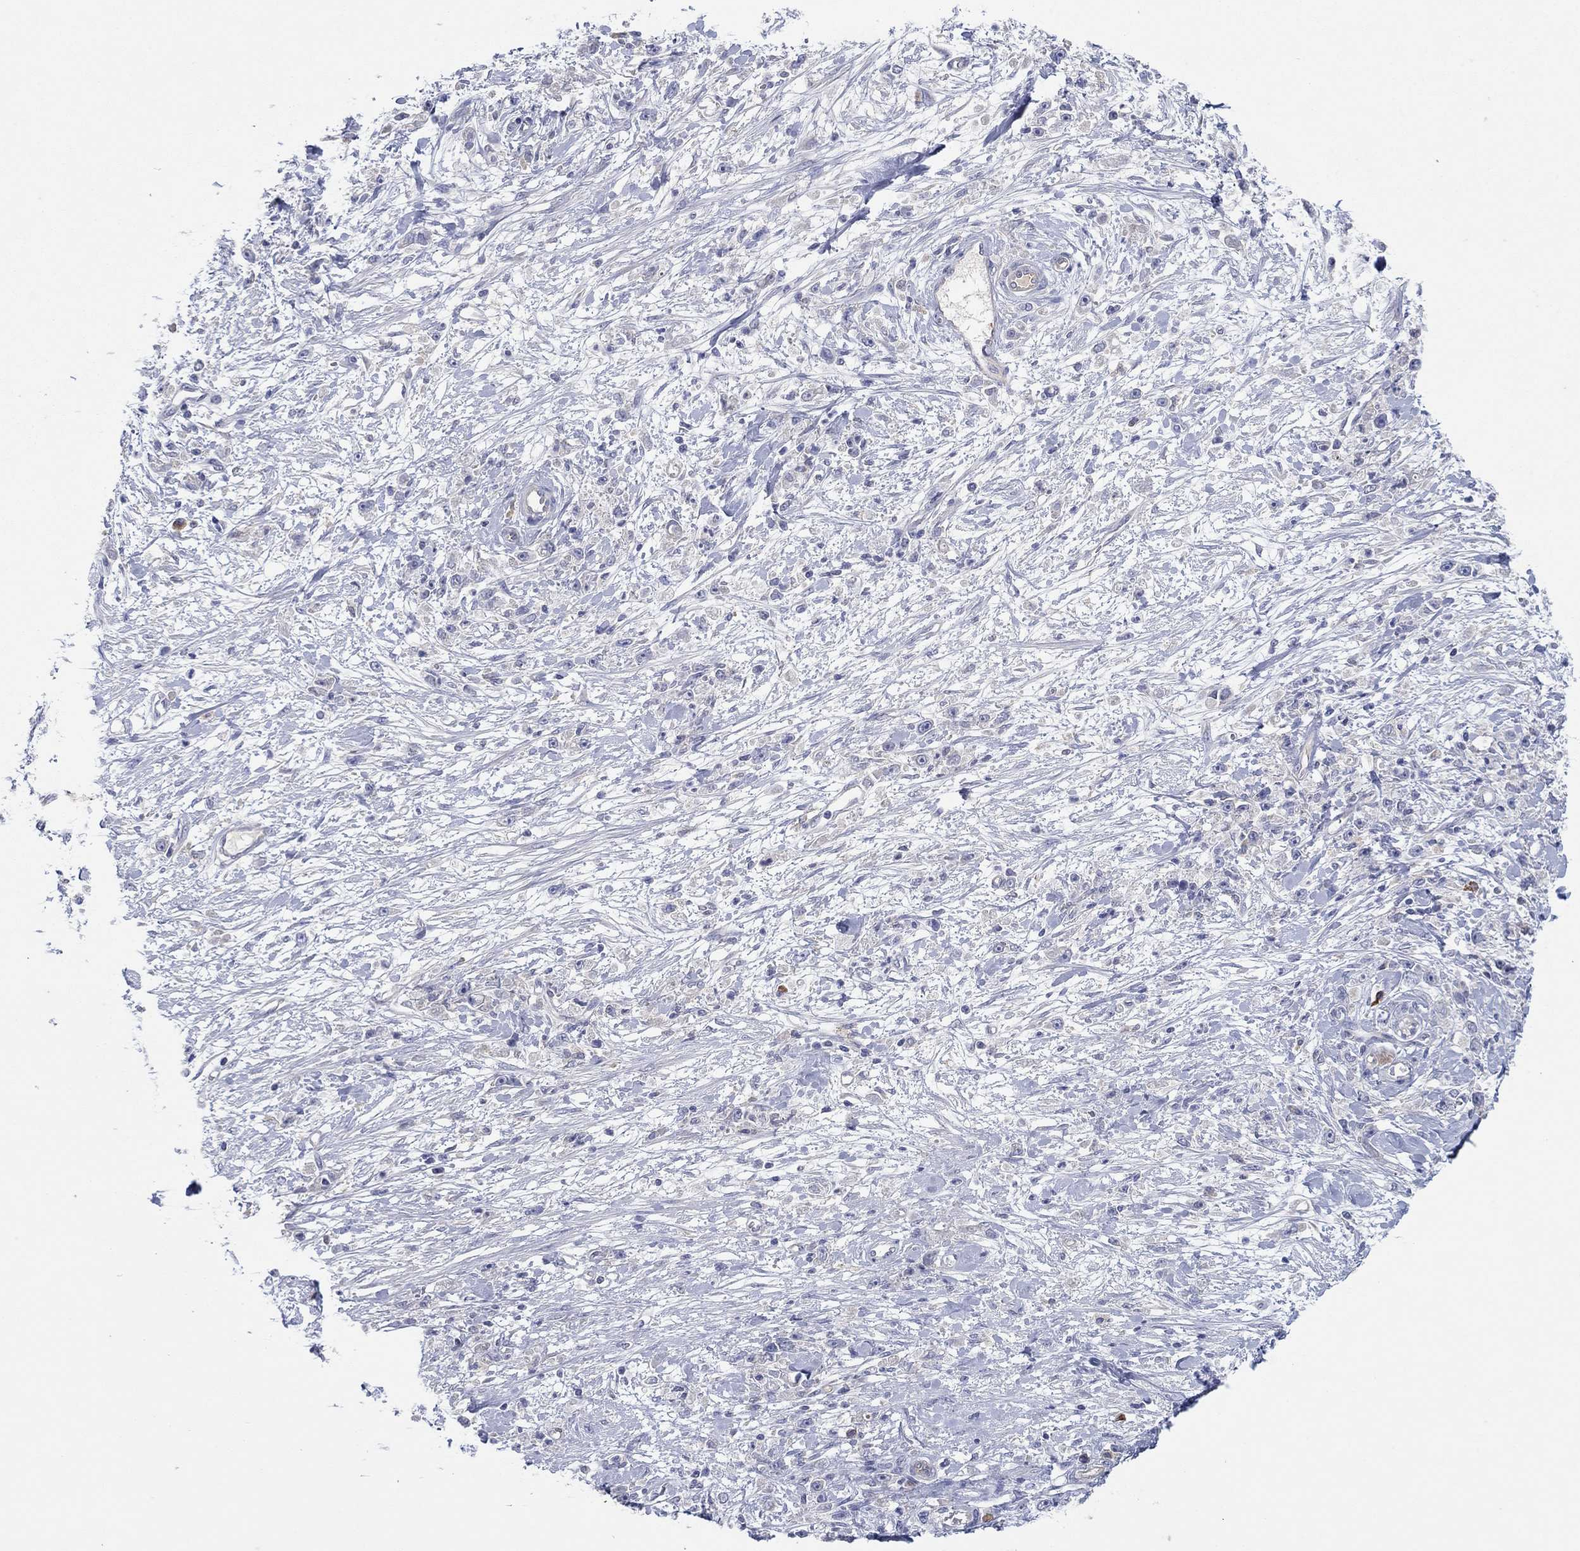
{"staining": {"intensity": "negative", "quantity": "none", "location": "none"}, "tissue": "stomach cancer", "cell_type": "Tumor cells", "image_type": "cancer", "snomed": [{"axis": "morphology", "description": "Adenocarcinoma, NOS"}, {"axis": "topography", "description": "Stomach"}], "caption": "Histopathology image shows no protein expression in tumor cells of stomach cancer tissue. The staining was performed using DAB to visualize the protein expression in brown, while the nuclei were stained in blue with hematoxylin (Magnification: 20x).", "gene": "PLCL2", "patient": {"sex": "female", "age": 59}}